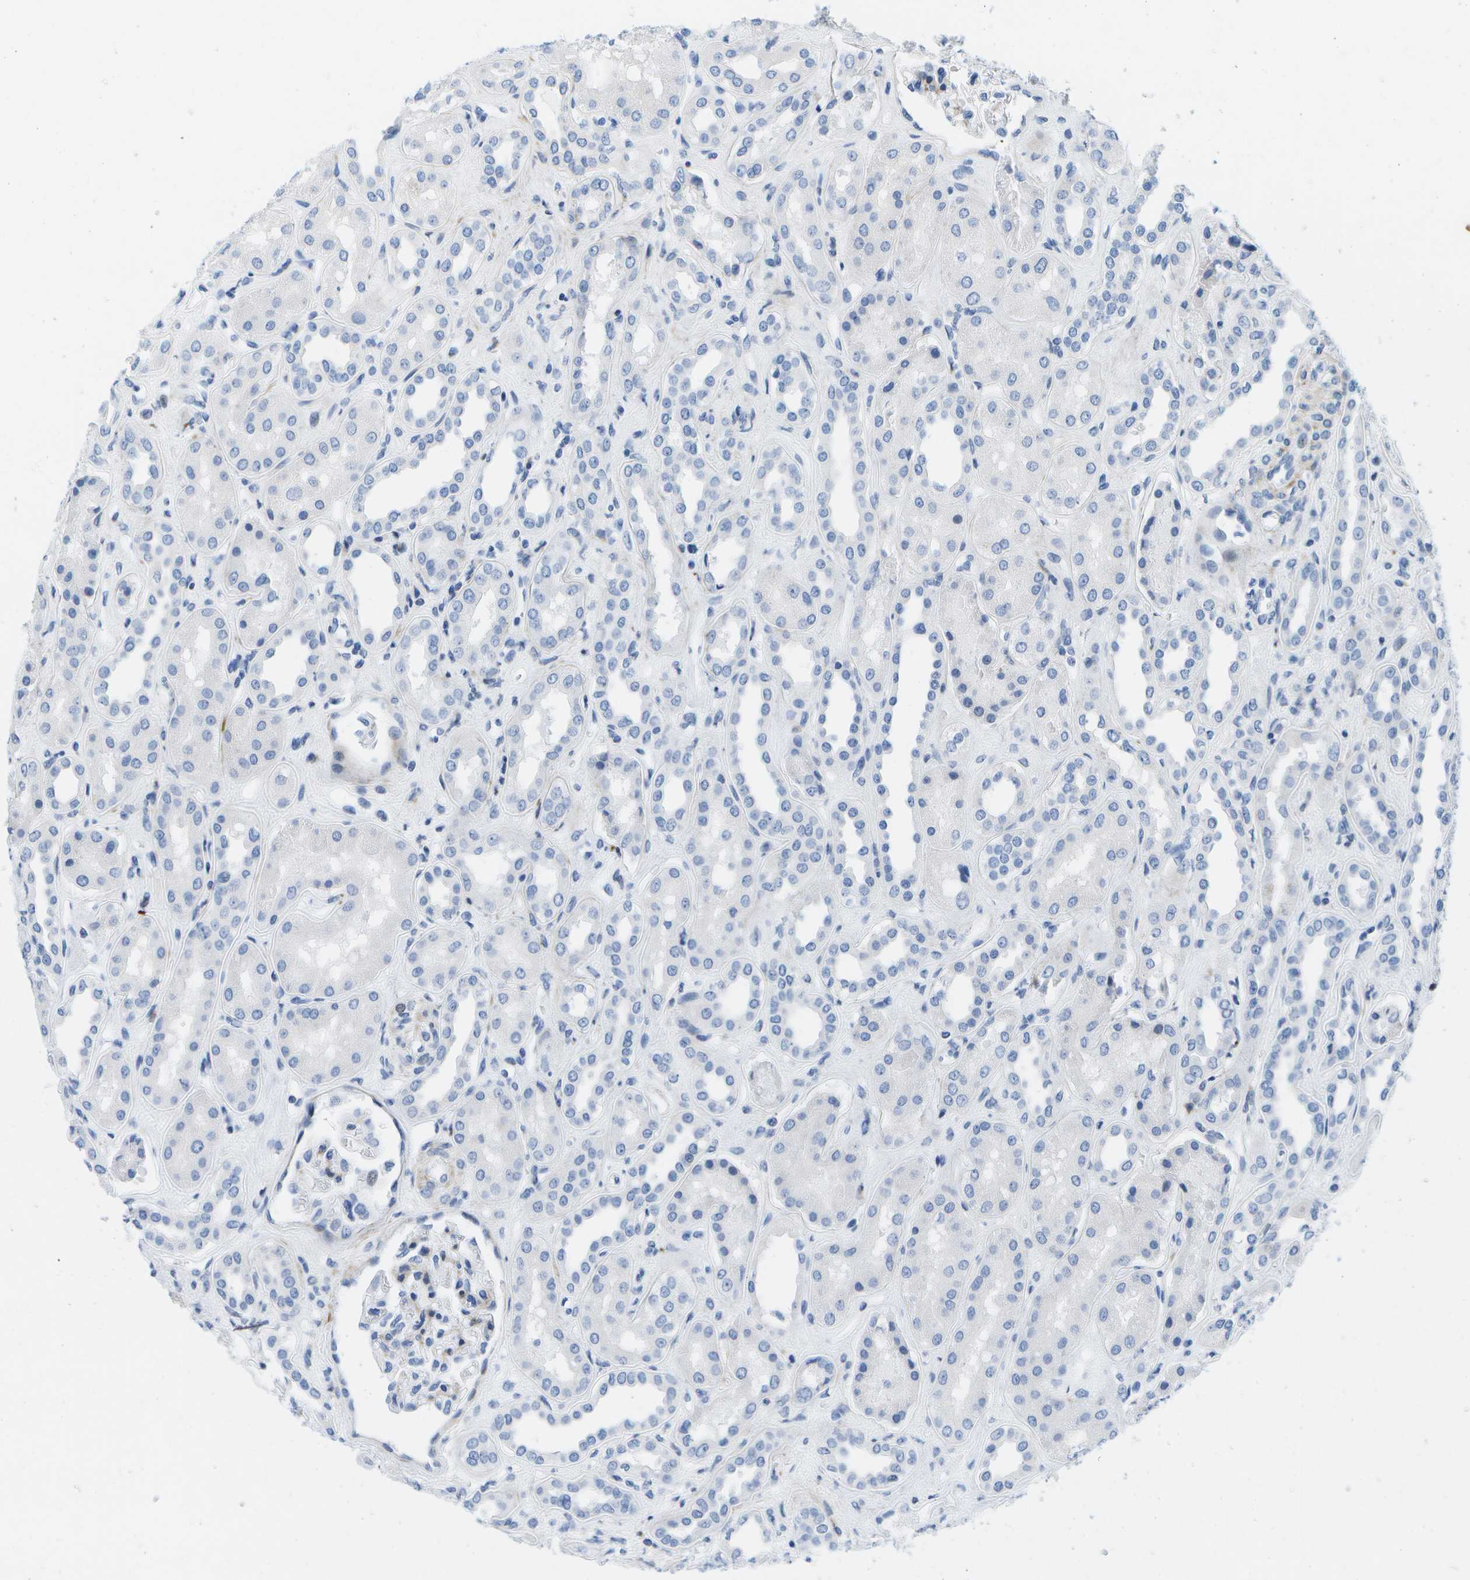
{"staining": {"intensity": "weak", "quantity": "<25%", "location": "cytoplasmic/membranous"}, "tissue": "kidney", "cell_type": "Cells in glomeruli", "image_type": "normal", "snomed": [{"axis": "morphology", "description": "Normal tissue, NOS"}, {"axis": "topography", "description": "Kidney"}], "caption": "Protein analysis of benign kidney displays no significant staining in cells in glomeruli.", "gene": "ADGRG6", "patient": {"sex": "male", "age": 59}}